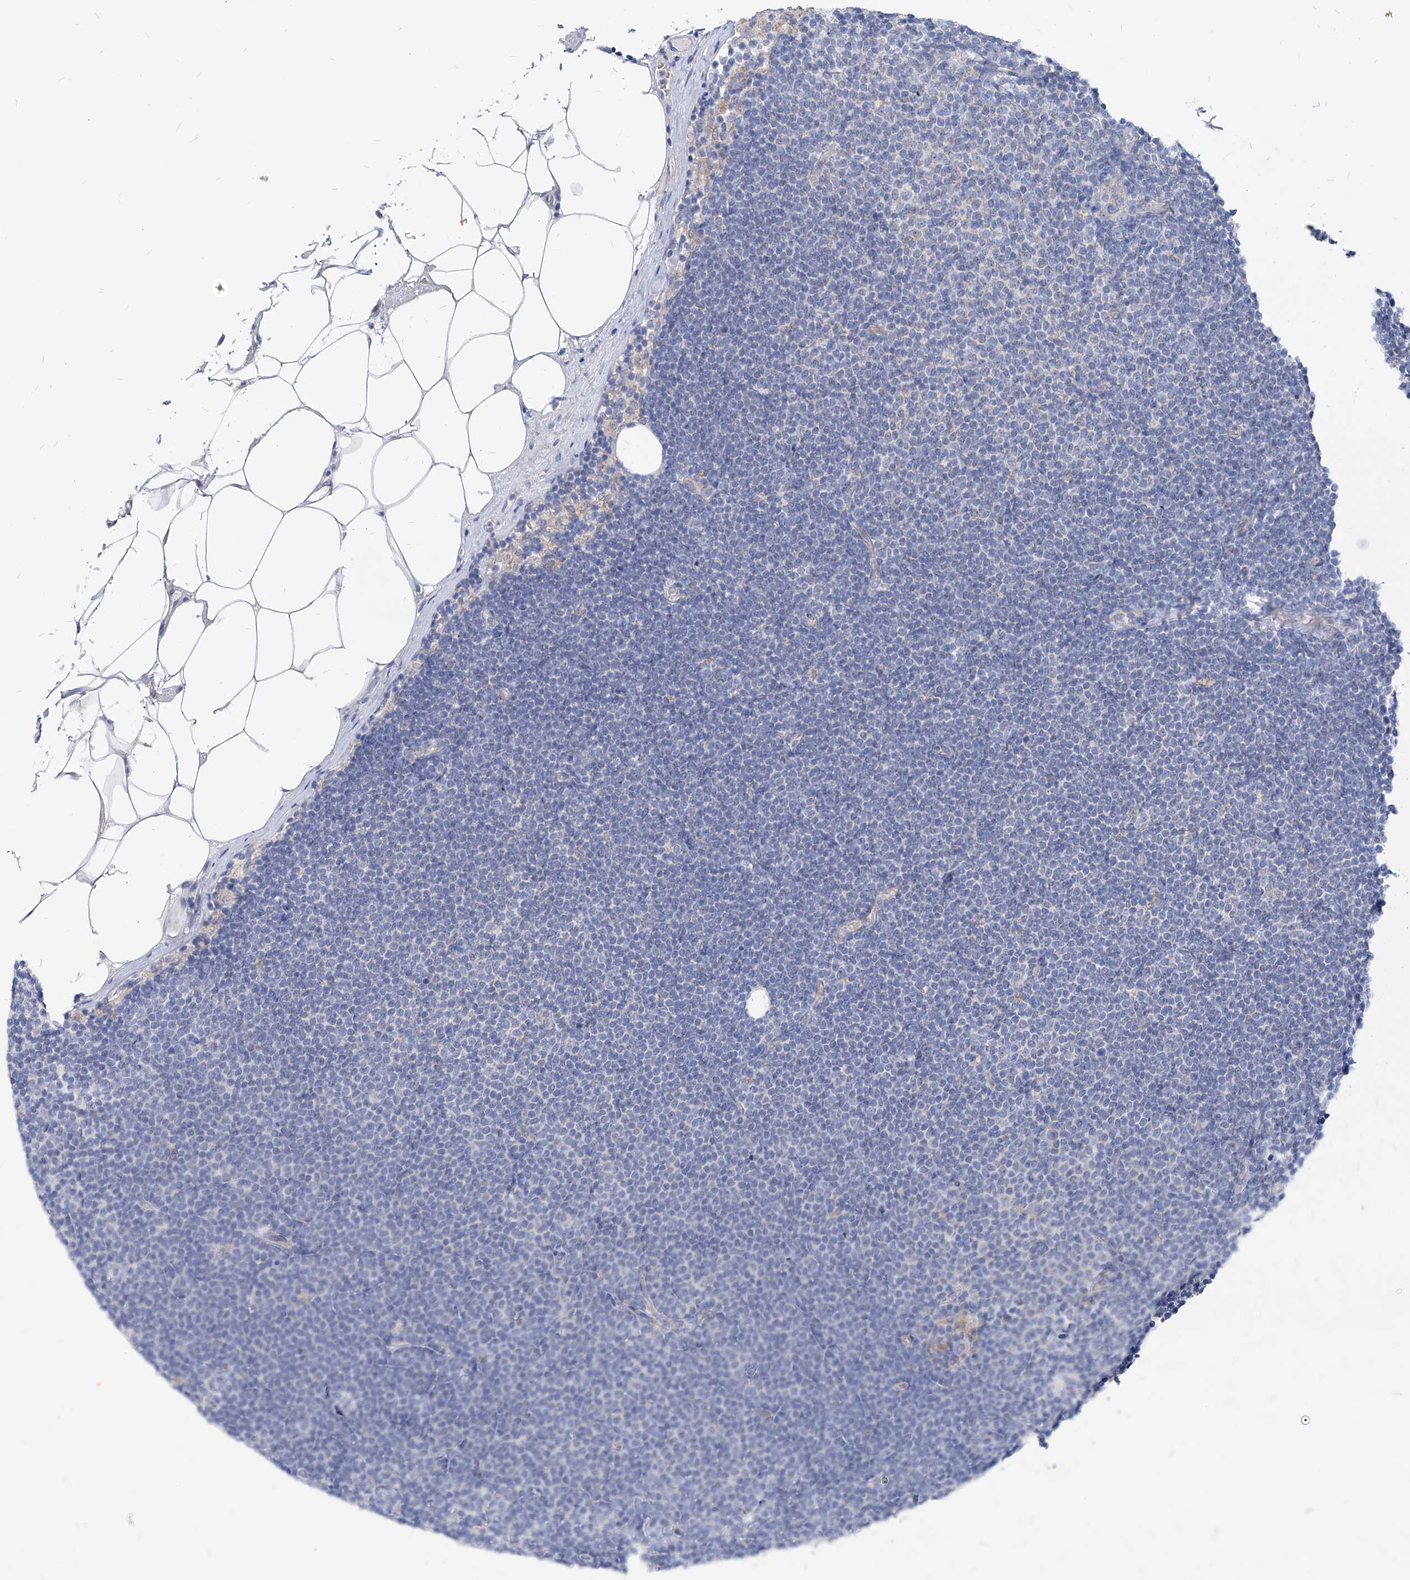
{"staining": {"intensity": "negative", "quantity": "none", "location": "none"}, "tissue": "lymphoma", "cell_type": "Tumor cells", "image_type": "cancer", "snomed": [{"axis": "morphology", "description": "Malignant lymphoma, non-Hodgkin's type, Low grade"}, {"axis": "topography", "description": "Lymph node"}], "caption": "Tumor cells are negative for brown protein staining in lymphoma.", "gene": "AGPS", "patient": {"sex": "female", "age": 53}}